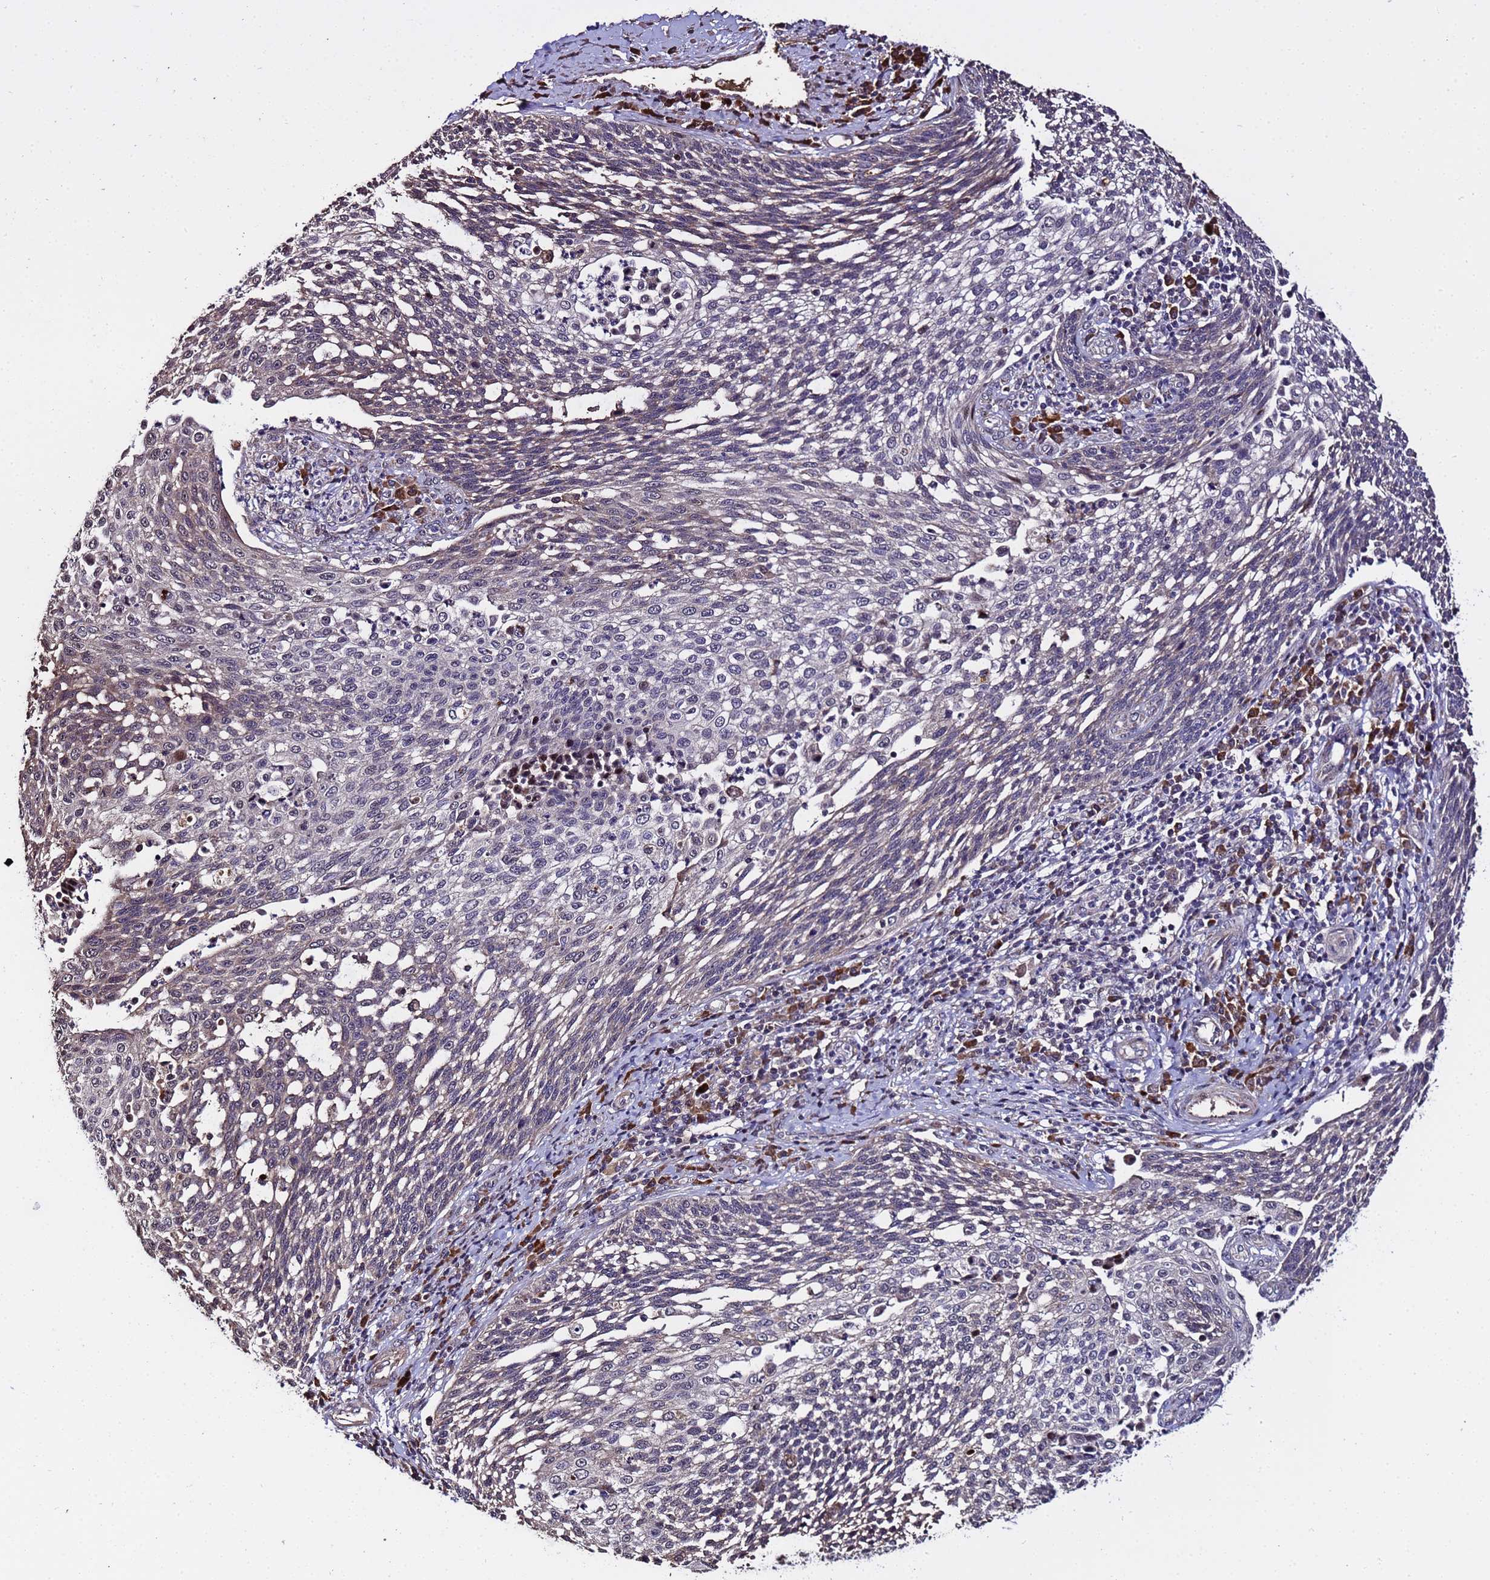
{"staining": {"intensity": "moderate", "quantity": "<25%", "location": "nuclear"}, "tissue": "cervical cancer", "cell_type": "Tumor cells", "image_type": "cancer", "snomed": [{"axis": "morphology", "description": "Squamous cell carcinoma, NOS"}, {"axis": "topography", "description": "Cervix"}], "caption": "IHC image of neoplastic tissue: human cervical cancer (squamous cell carcinoma) stained using immunohistochemistry (IHC) demonstrates low levels of moderate protein expression localized specifically in the nuclear of tumor cells, appearing as a nuclear brown color.", "gene": "WNK4", "patient": {"sex": "female", "age": 34}}